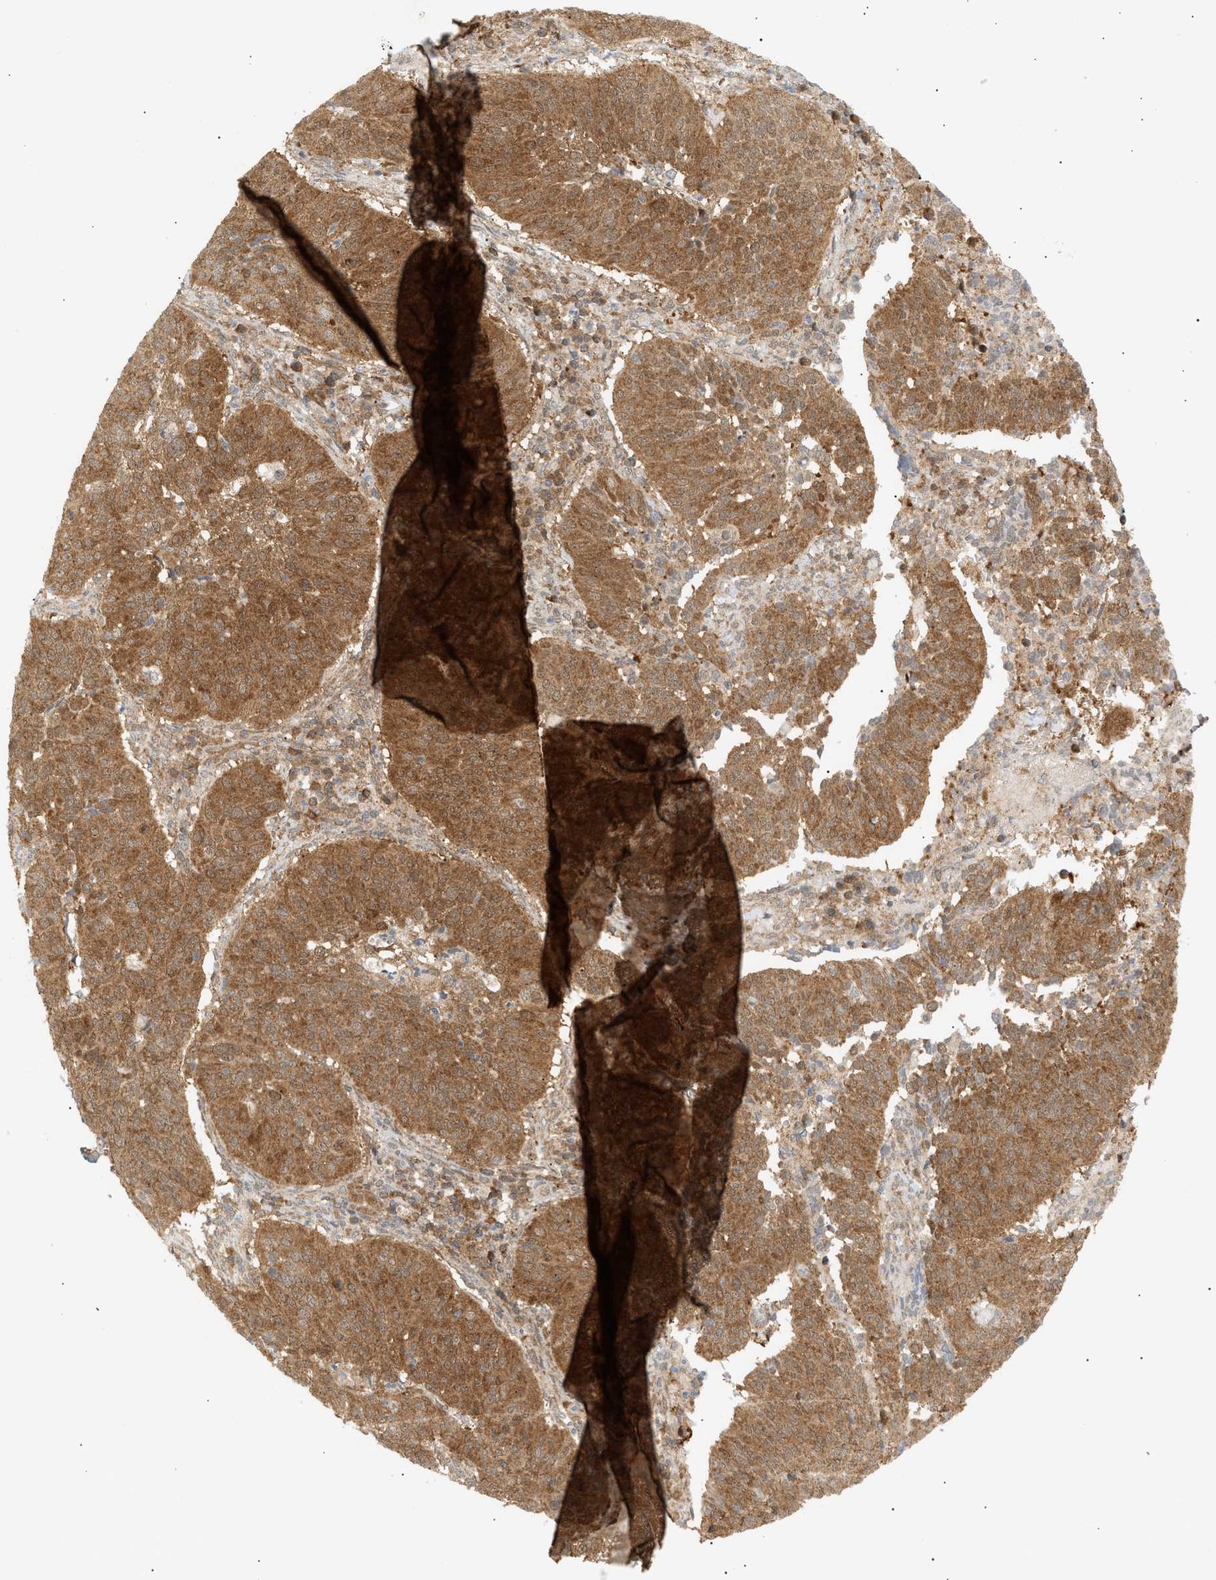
{"staining": {"intensity": "moderate", "quantity": ">75%", "location": "cytoplasmic/membranous,nuclear"}, "tissue": "cervical cancer", "cell_type": "Tumor cells", "image_type": "cancer", "snomed": [{"axis": "morphology", "description": "Normal tissue, NOS"}, {"axis": "morphology", "description": "Squamous cell carcinoma, NOS"}, {"axis": "topography", "description": "Cervix"}], "caption": "Squamous cell carcinoma (cervical) was stained to show a protein in brown. There is medium levels of moderate cytoplasmic/membranous and nuclear positivity in about >75% of tumor cells.", "gene": "SHC1", "patient": {"sex": "female", "age": 39}}